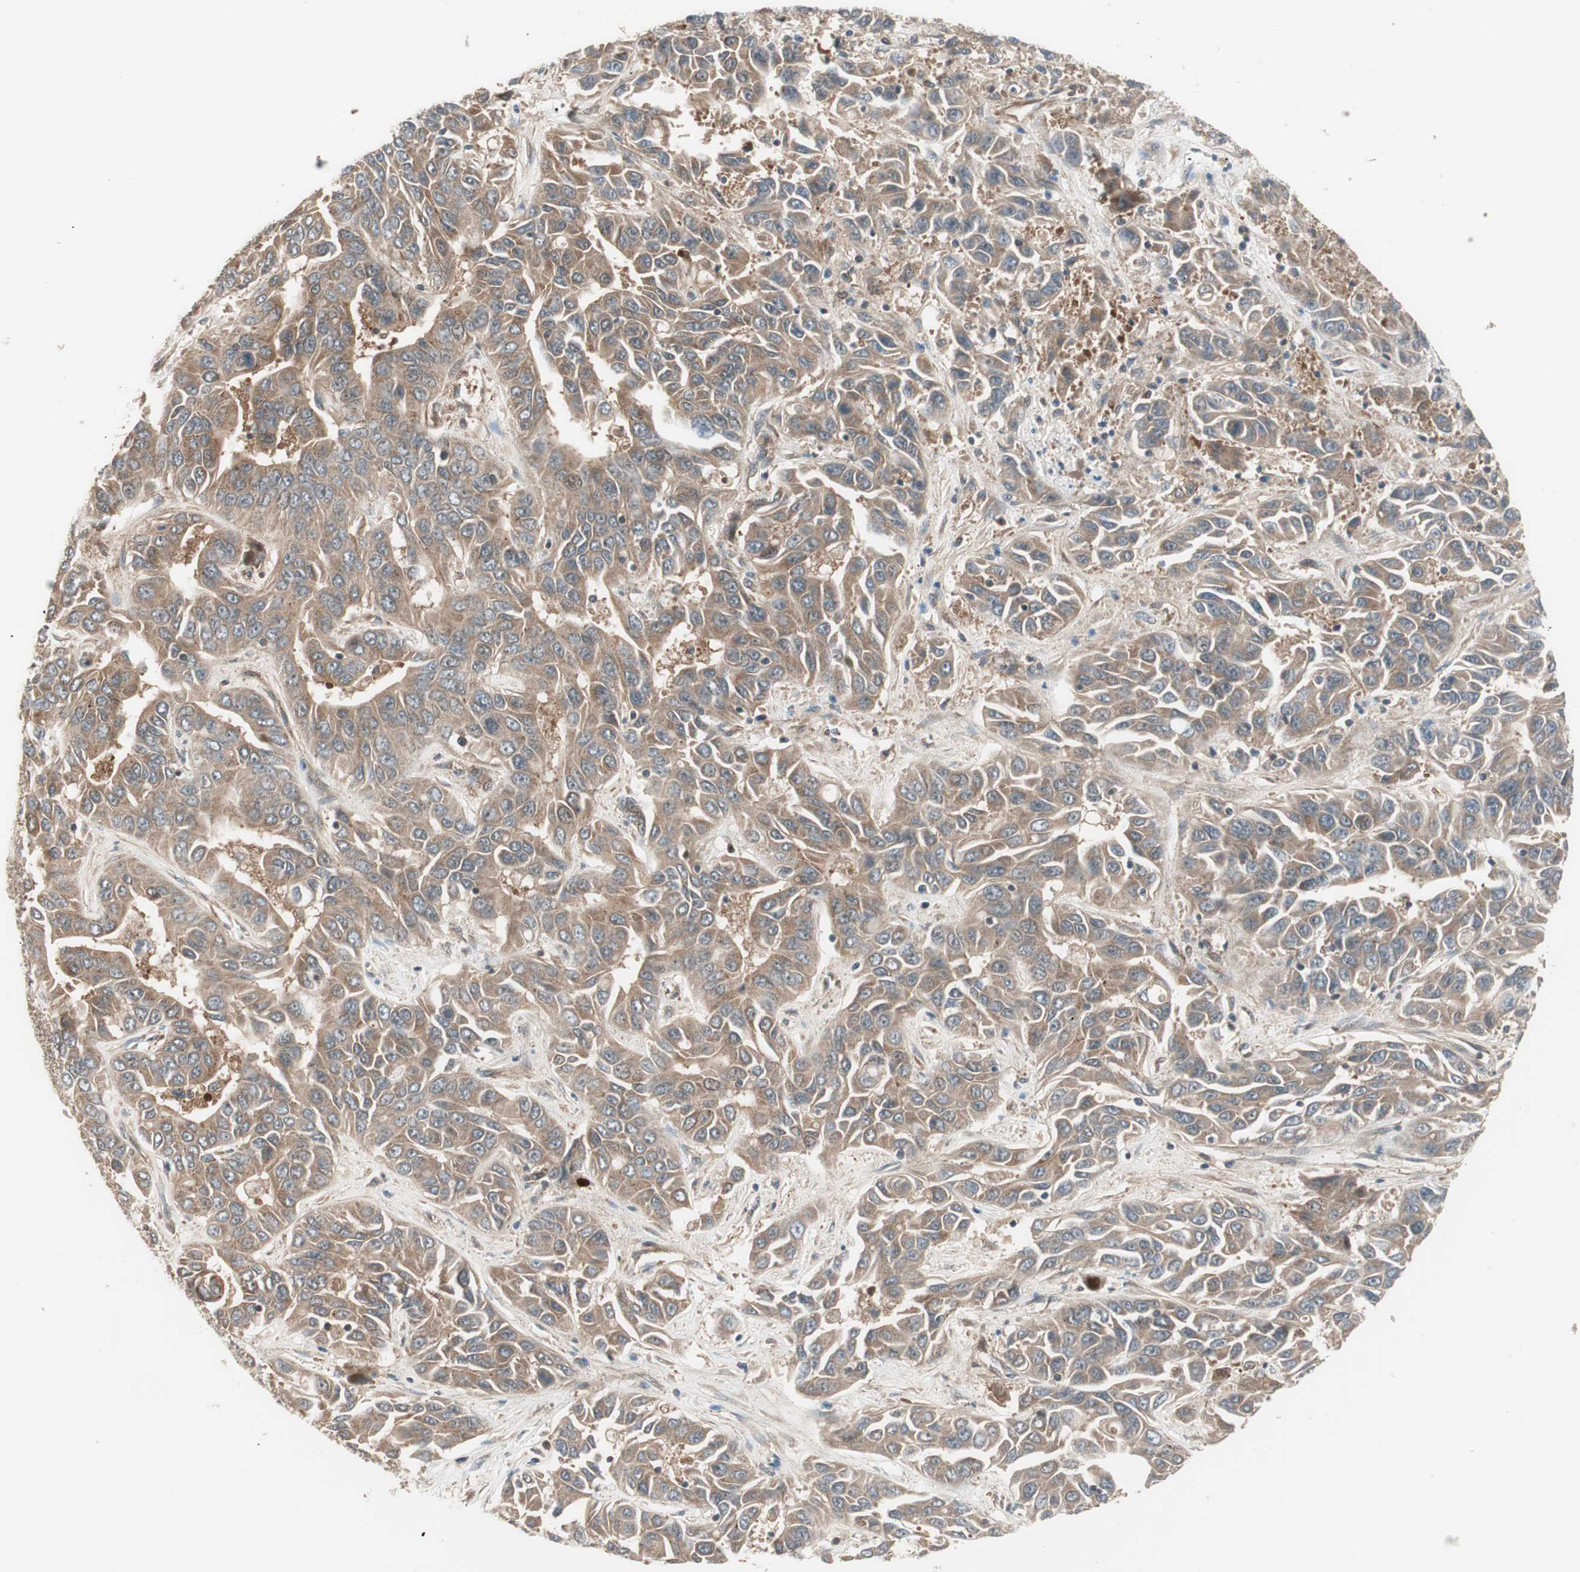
{"staining": {"intensity": "moderate", "quantity": ">75%", "location": "cytoplasmic/membranous"}, "tissue": "liver cancer", "cell_type": "Tumor cells", "image_type": "cancer", "snomed": [{"axis": "morphology", "description": "Cholangiocarcinoma"}, {"axis": "topography", "description": "Liver"}], "caption": "Human liver cholangiocarcinoma stained for a protein (brown) demonstrates moderate cytoplasmic/membranous positive staining in about >75% of tumor cells.", "gene": "PRKG2", "patient": {"sex": "female", "age": 52}}